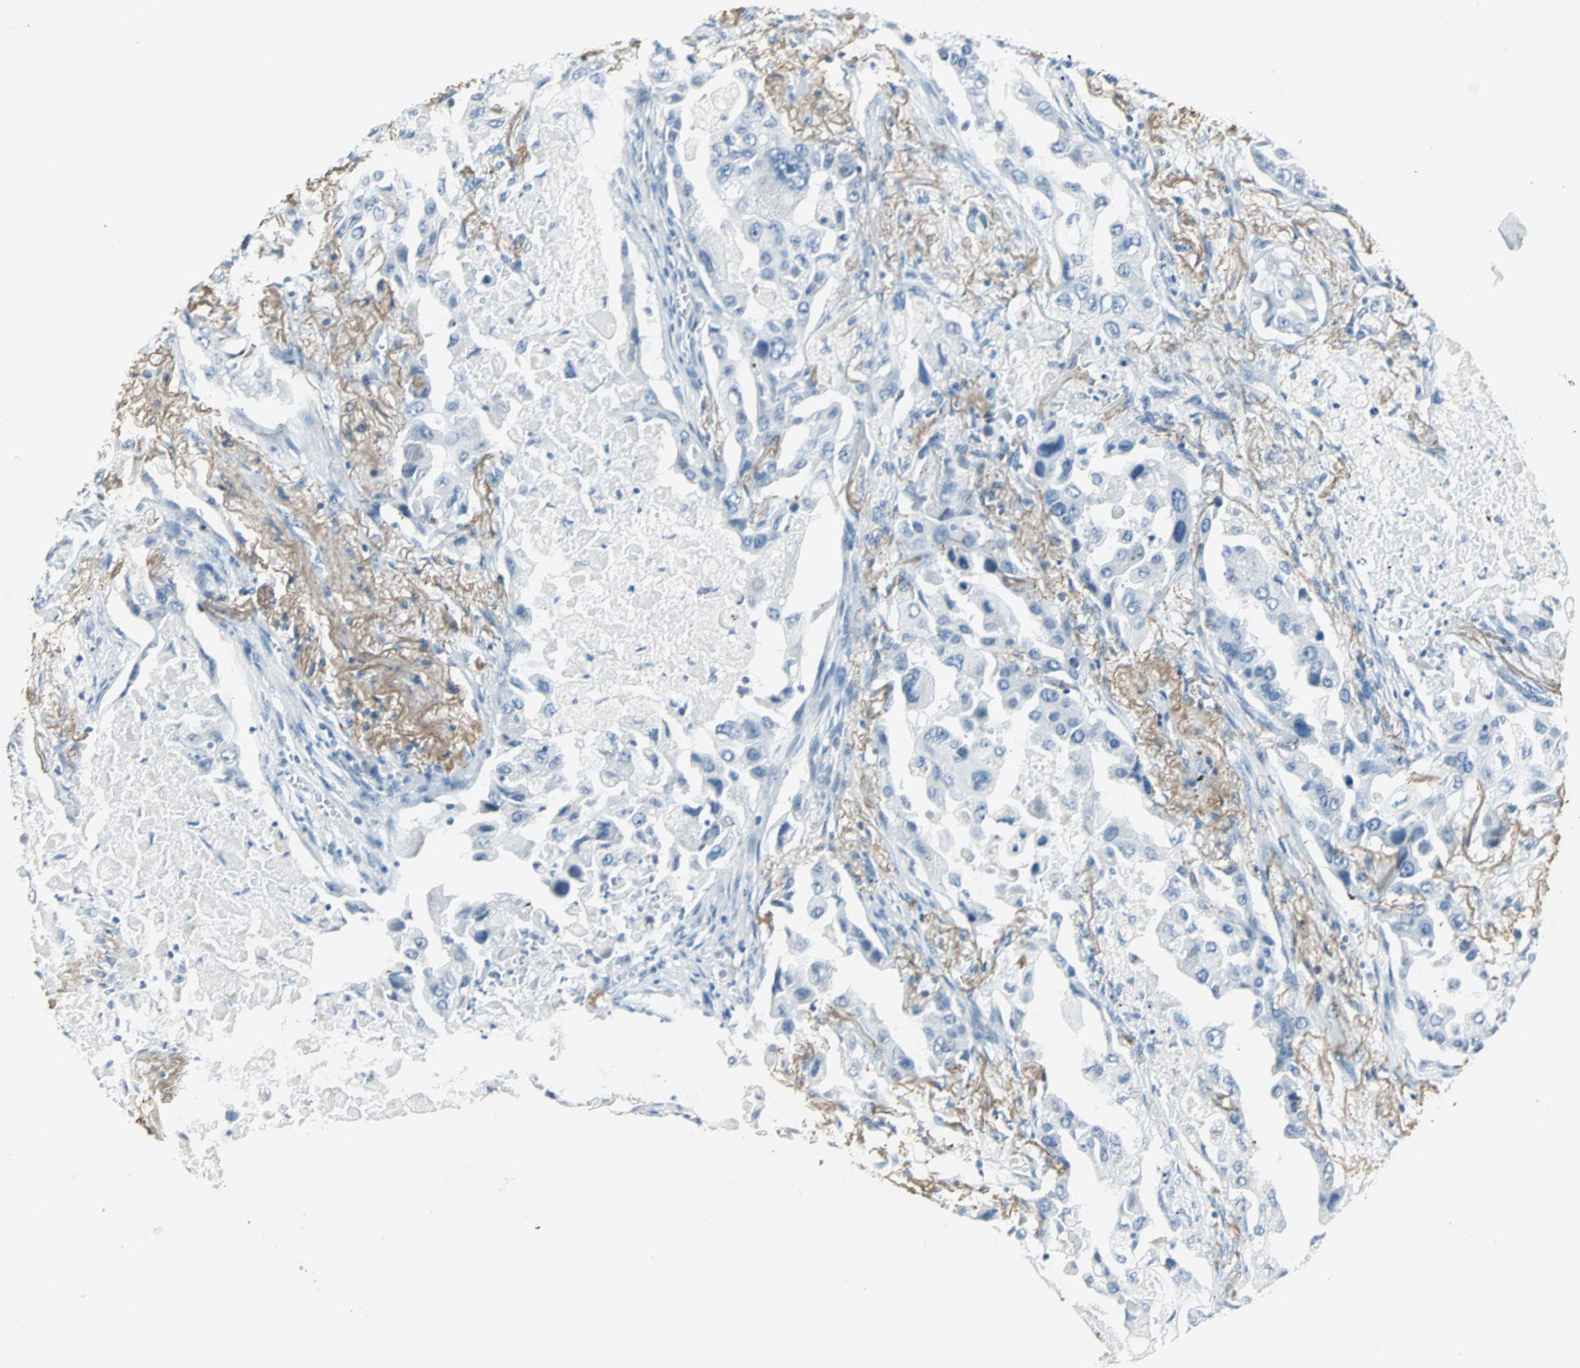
{"staining": {"intensity": "negative", "quantity": "none", "location": "none"}, "tissue": "lung cancer", "cell_type": "Tumor cells", "image_type": "cancer", "snomed": [{"axis": "morphology", "description": "Adenocarcinoma, NOS"}, {"axis": "topography", "description": "Lung"}], "caption": "Human lung adenocarcinoma stained for a protein using IHC exhibits no positivity in tumor cells.", "gene": "MUC7", "patient": {"sex": "female", "age": 65}}